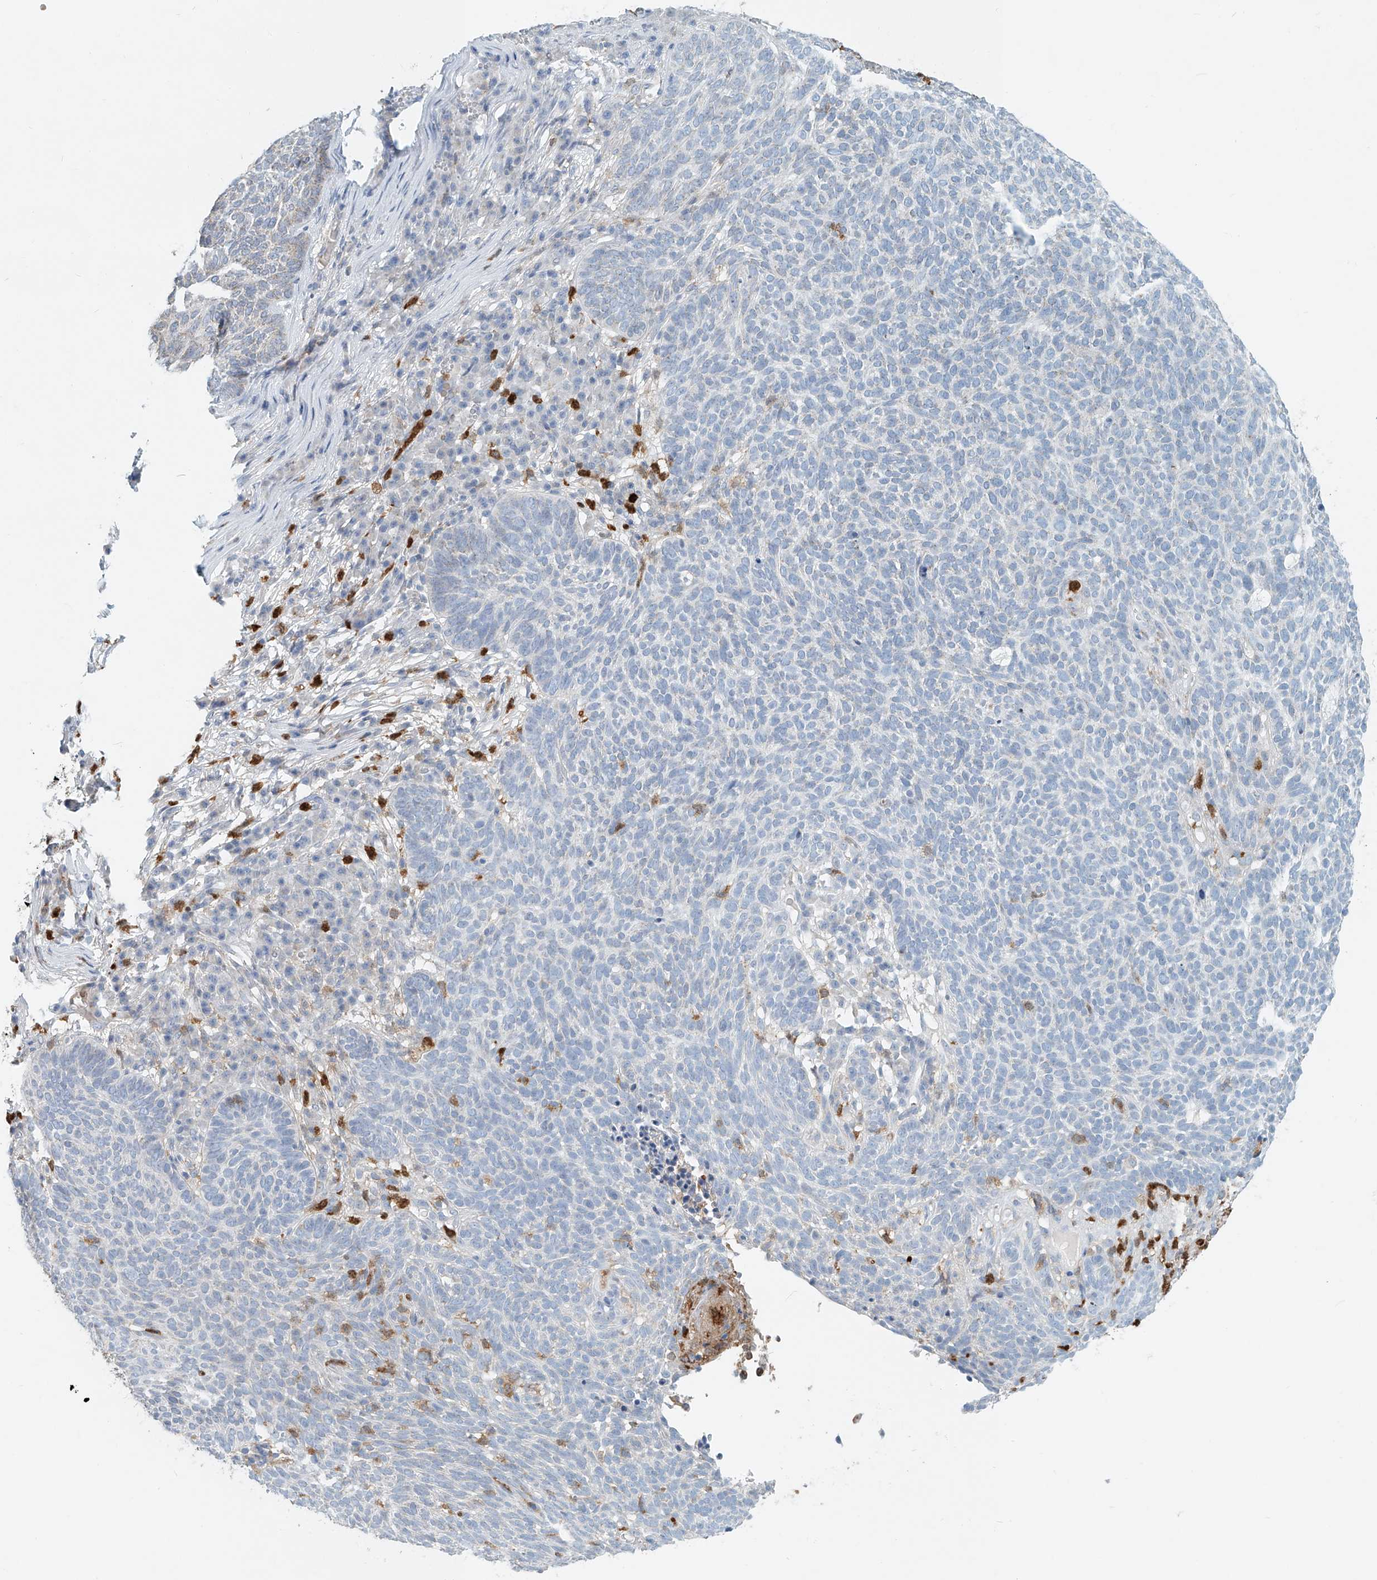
{"staining": {"intensity": "weak", "quantity": "<25%", "location": "cytoplasmic/membranous"}, "tissue": "skin cancer", "cell_type": "Tumor cells", "image_type": "cancer", "snomed": [{"axis": "morphology", "description": "Squamous cell carcinoma, NOS"}, {"axis": "topography", "description": "Skin"}], "caption": "Tumor cells are negative for protein expression in human skin squamous cell carcinoma.", "gene": "PTPRA", "patient": {"sex": "female", "age": 90}}